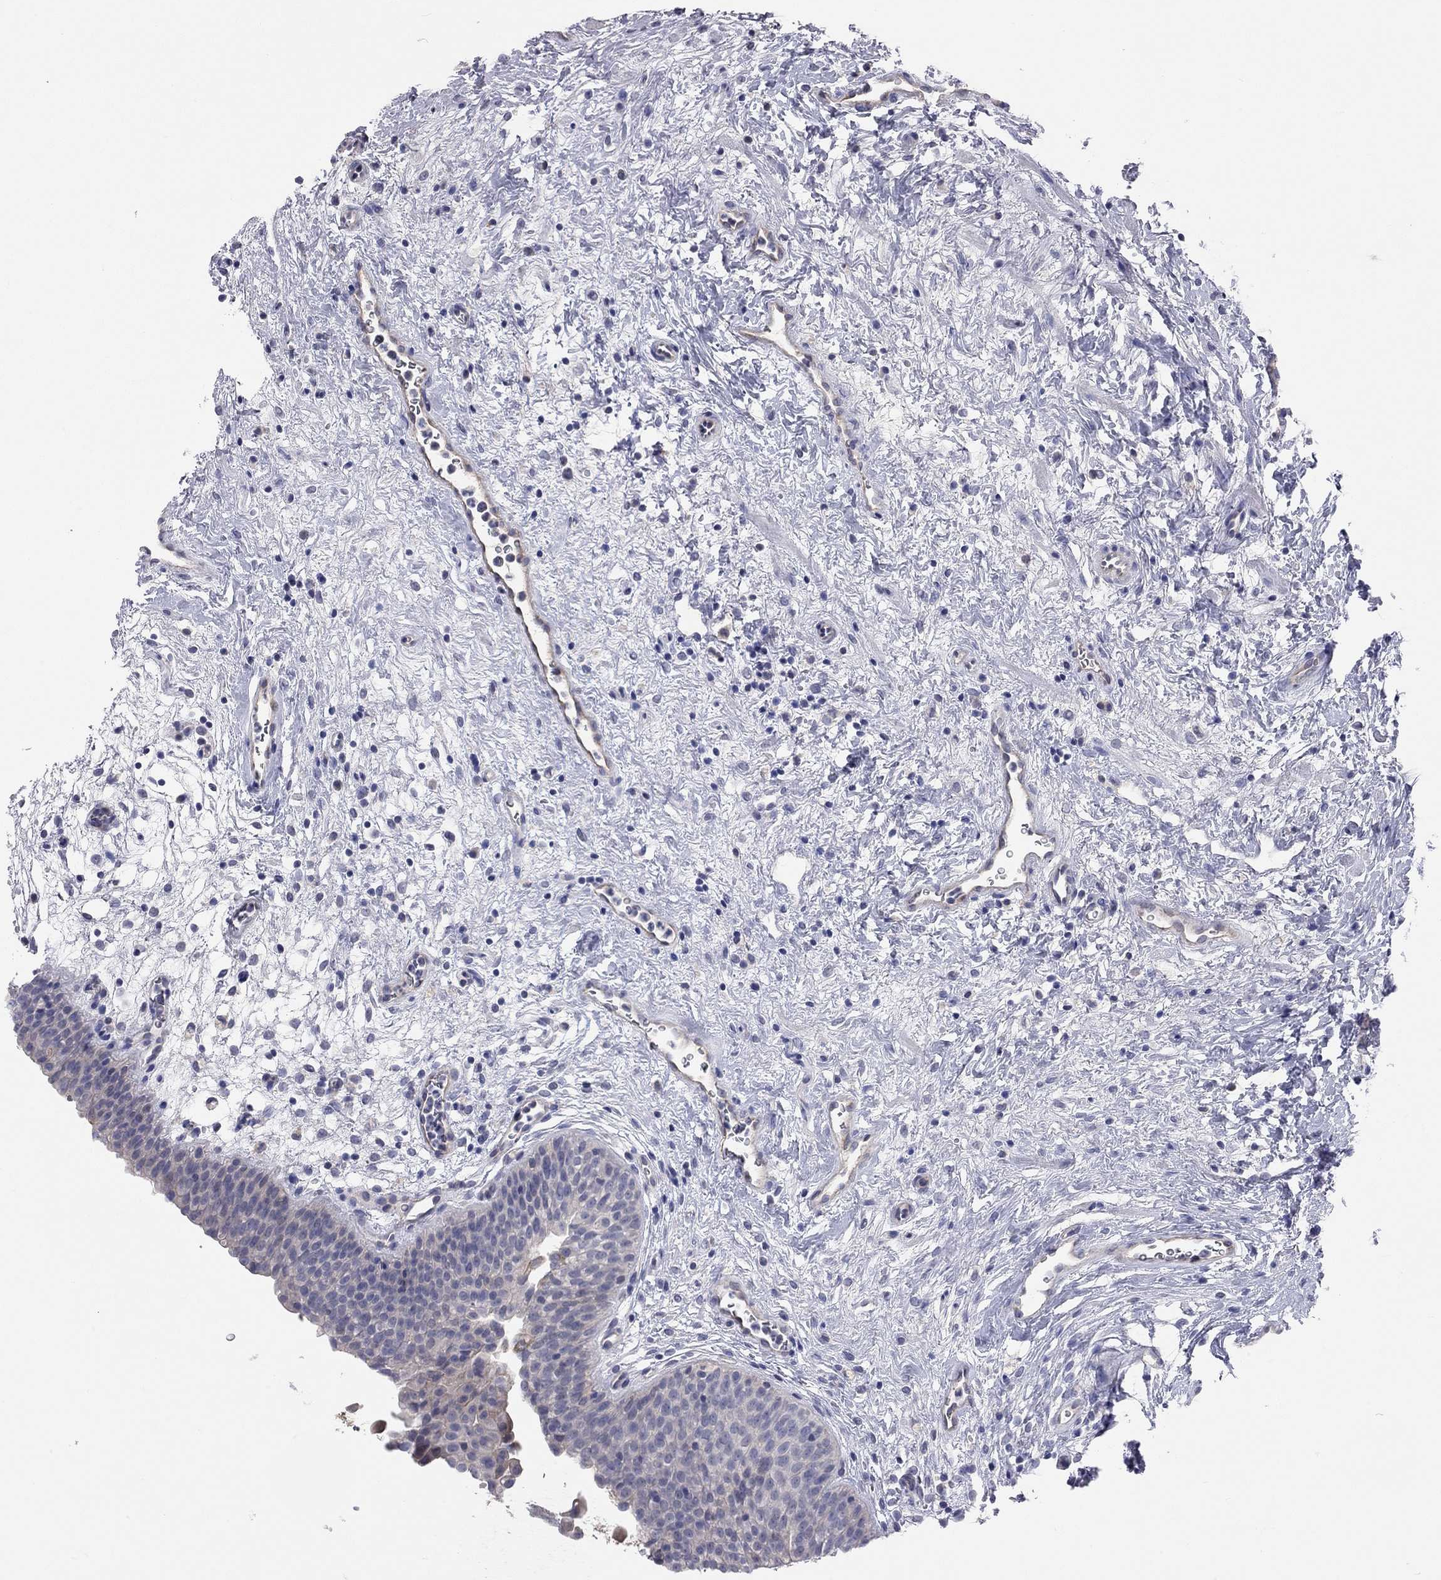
{"staining": {"intensity": "negative", "quantity": "none", "location": "none"}, "tissue": "urinary bladder", "cell_type": "Urothelial cells", "image_type": "normal", "snomed": [{"axis": "morphology", "description": "Normal tissue, NOS"}, {"axis": "topography", "description": "Urinary bladder"}], "caption": "An image of urinary bladder stained for a protein exhibits no brown staining in urothelial cells.", "gene": "KCNB1", "patient": {"sex": "male", "age": 37}}